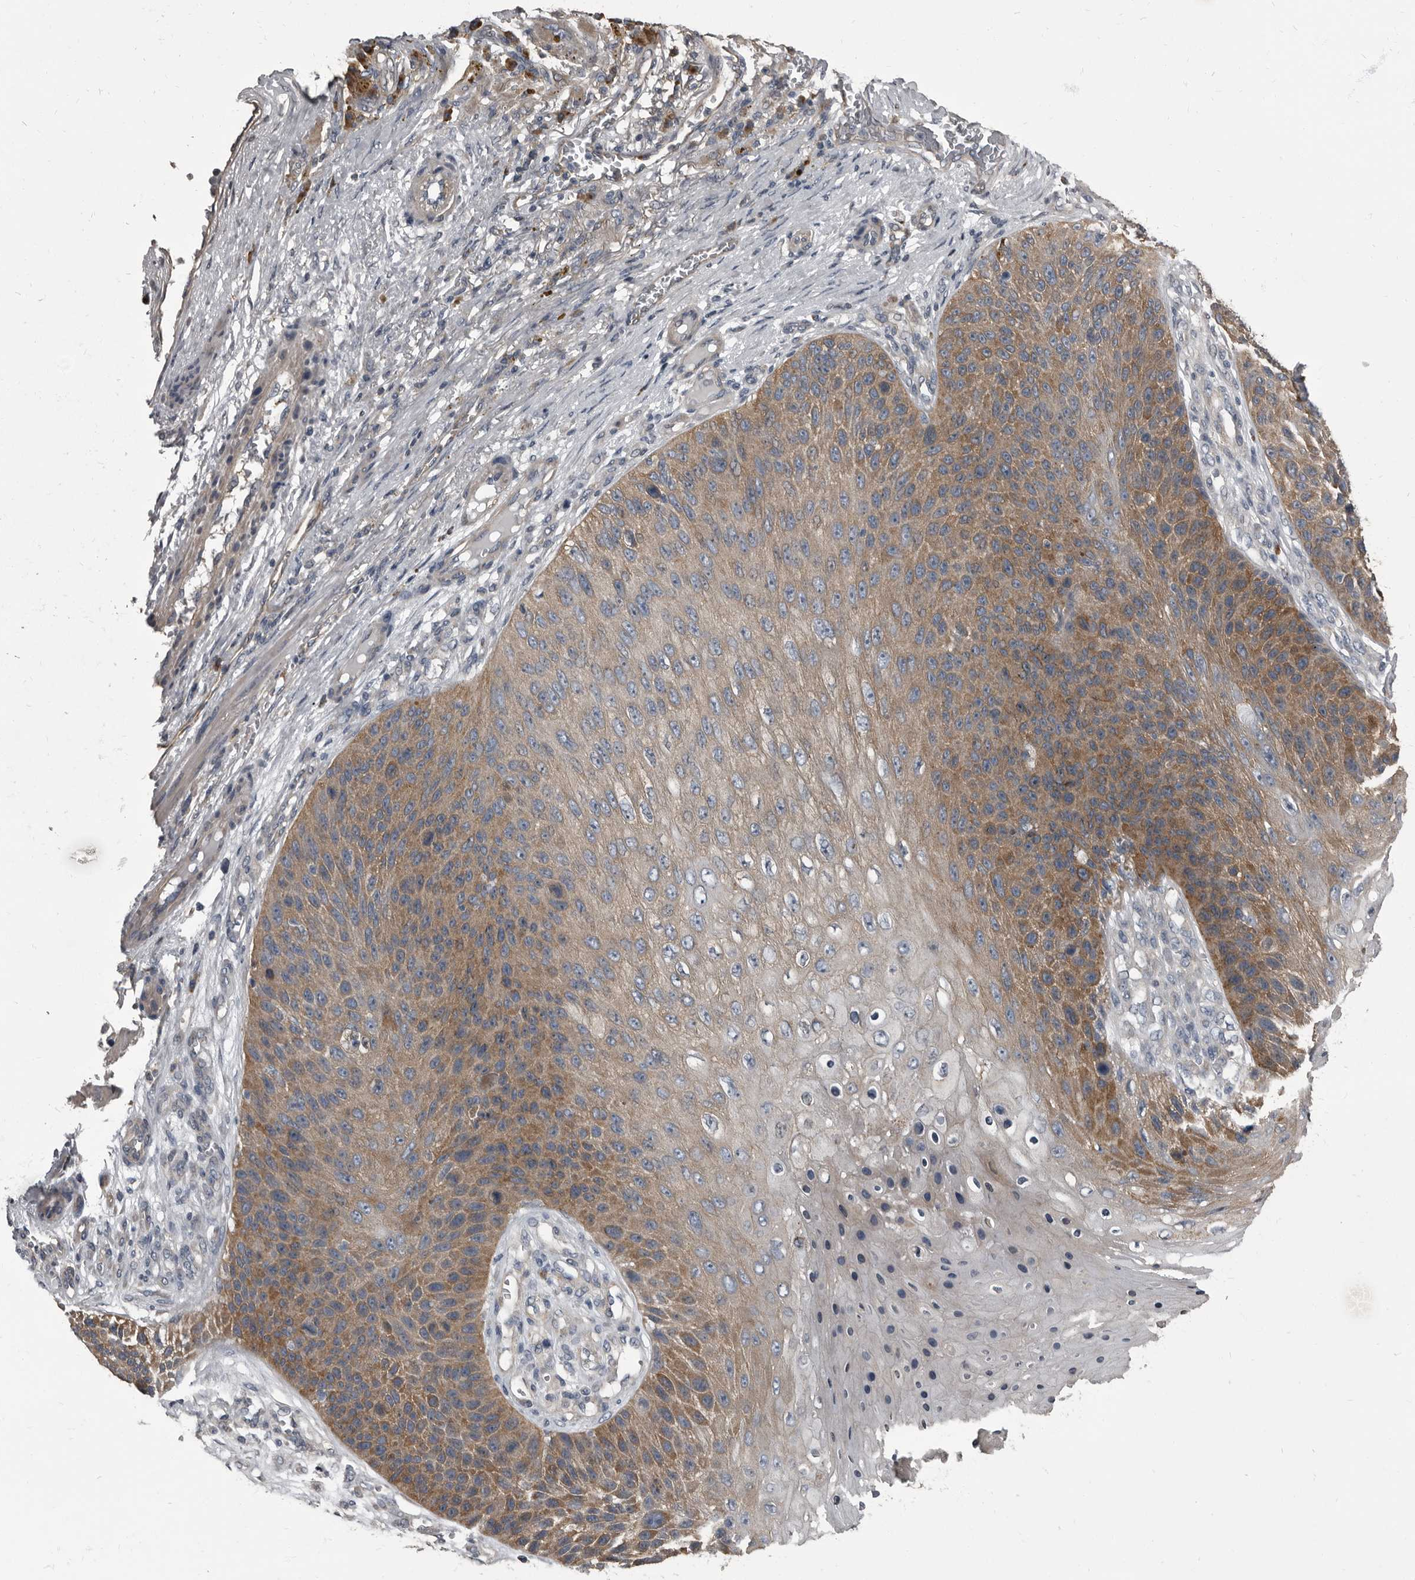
{"staining": {"intensity": "moderate", "quantity": ">75%", "location": "cytoplasmic/membranous"}, "tissue": "skin cancer", "cell_type": "Tumor cells", "image_type": "cancer", "snomed": [{"axis": "morphology", "description": "Squamous cell carcinoma, NOS"}, {"axis": "topography", "description": "Skin"}], "caption": "Skin cancer (squamous cell carcinoma) tissue displays moderate cytoplasmic/membranous positivity in approximately >75% of tumor cells", "gene": "TPD52L1", "patient": {"sex": "female", "age": 88}}